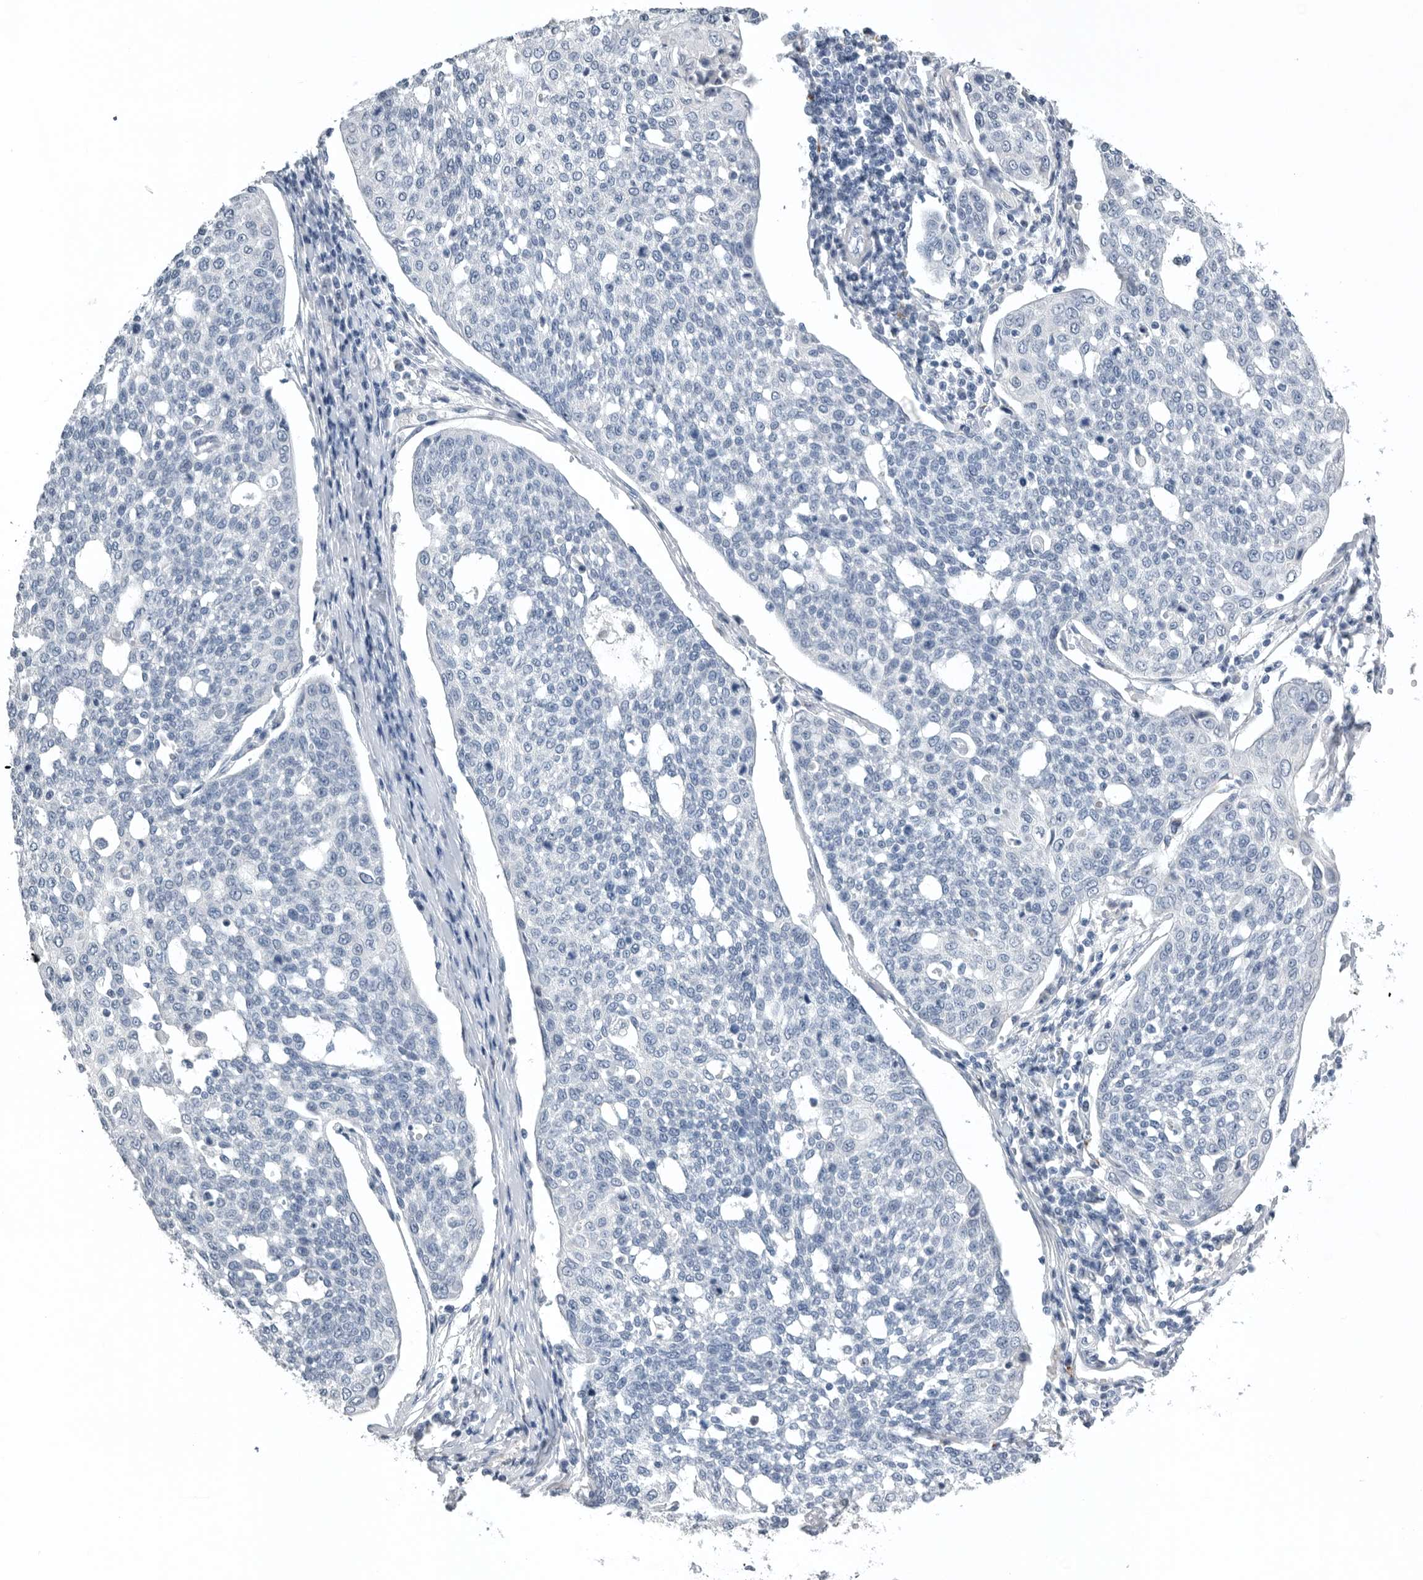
{"staining": {"intensity": "negative", "quantity": "none", "location": "none"}, "tissue": "cervical cancer", "cell_type": "Tumor cells", "image_type": "cancer", "snomed": [{"axis": "morphology", "description": "Squamous cell carcinoma, NOS"}, {"axis": "topography", "description": "Cervix"}], "caption": "Squamous cell carcinoma (cervical) was stained to show a protein in brown. There is no significant positivity in tumor cells. (Stains: DAB (3,3'-diaminobenzidine) immunohistochemistry (IHC) with hematoxylin counter stain, Microscopy: brightfield microscopy at high magnification).", "gene": "TIMP1", "patient": {"sex": "female", "age": 34}}